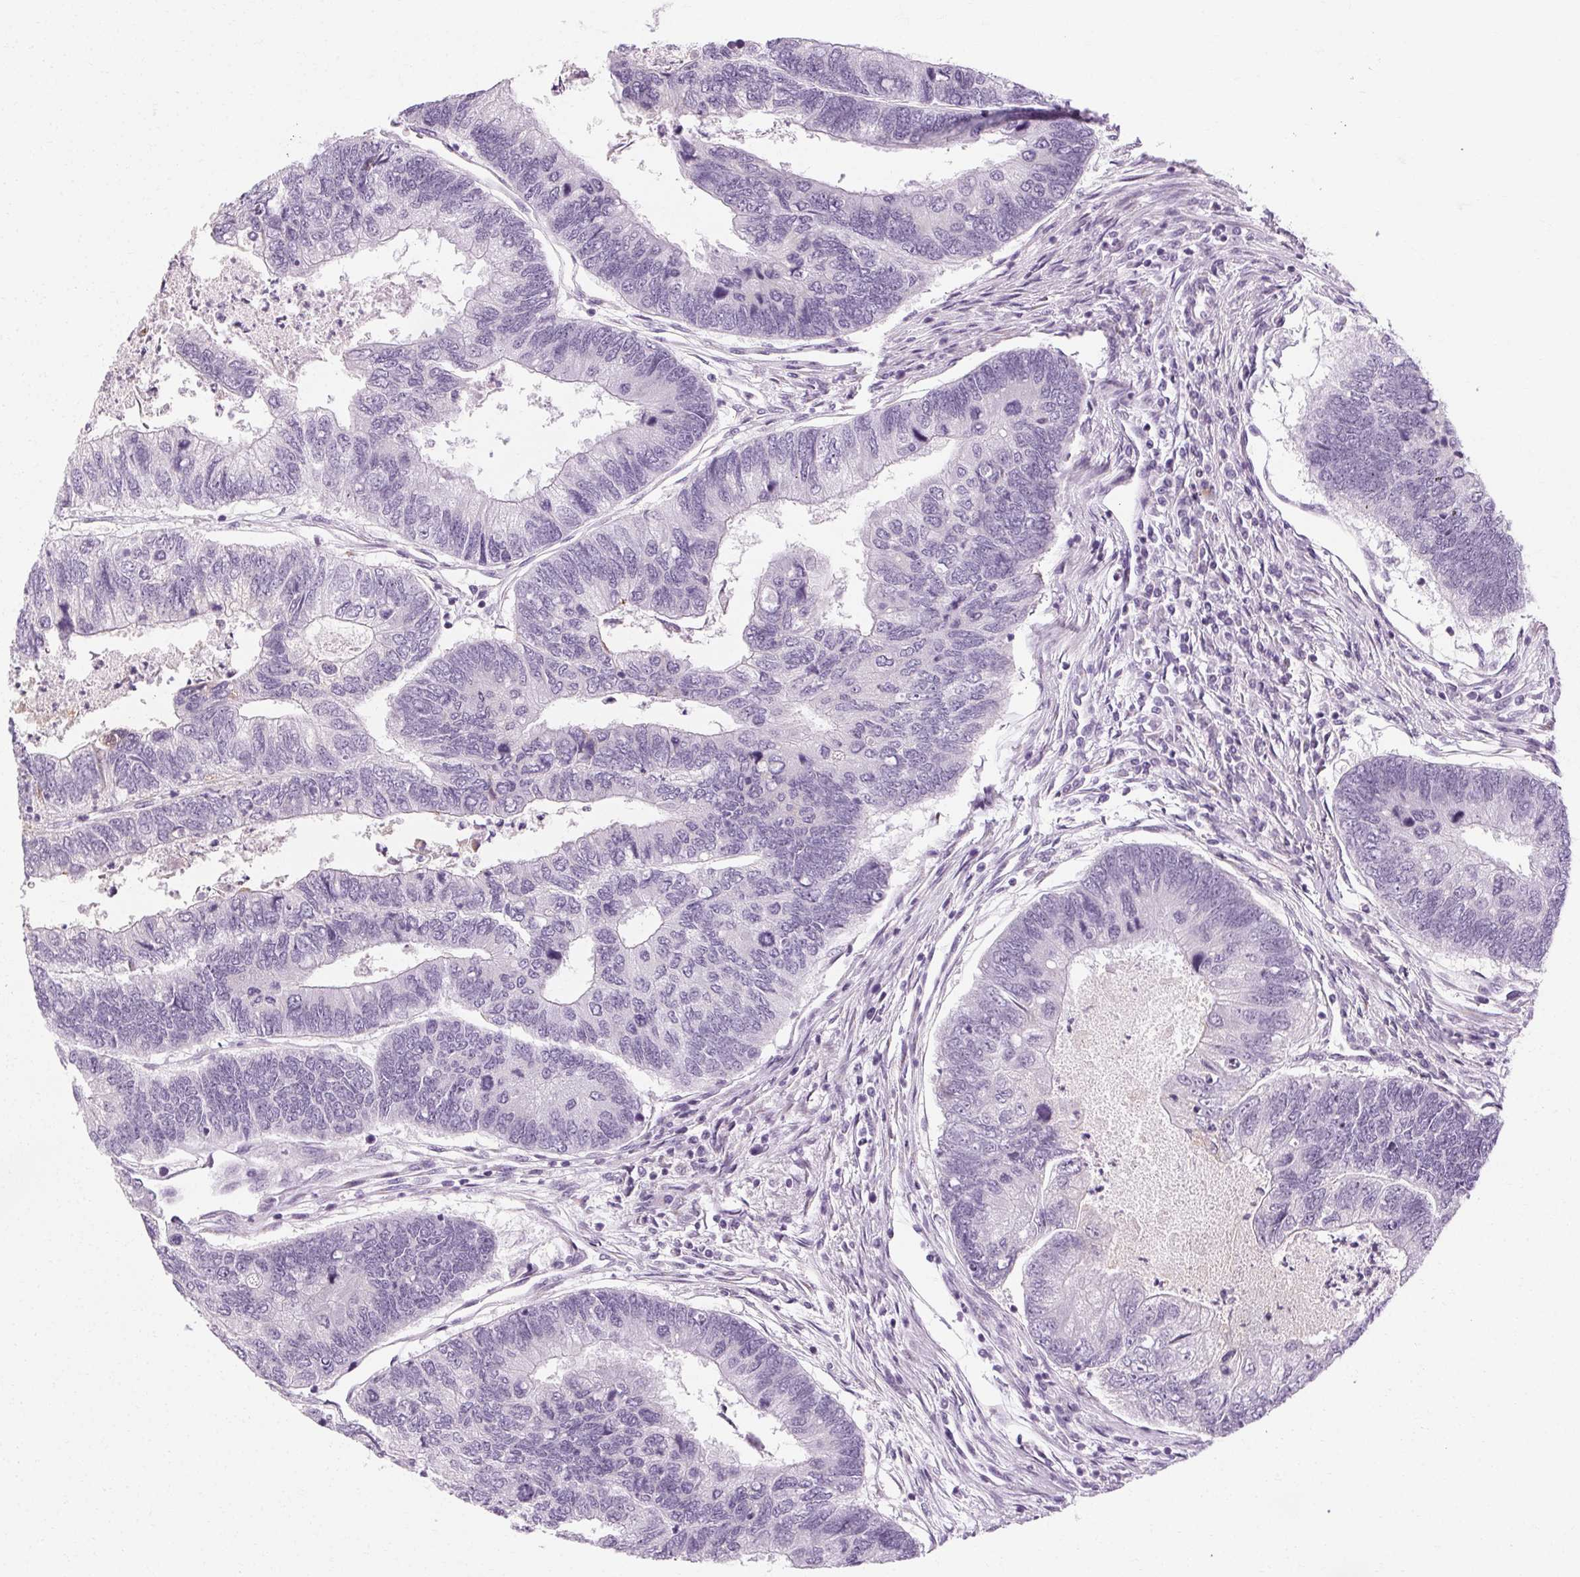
{"staining": {"intensity": "negative", "quantity": "none", "location": "none"}, "tissue": "colorectal cancer", "cell_type": "Tumor cells", "image_type": "cancer", "snomed": [{"axis": "morphology", "description": "Adenocarcinoma, NOS"}, {"axis": "topography", "description": "Colon"}], "caption": "Immunohistochemical staining of adenocarcinoma (colorectal) shows no significant staining in tumor cells.", "gene": "POMC", "patient": {"sex": "female", "age": 67}}